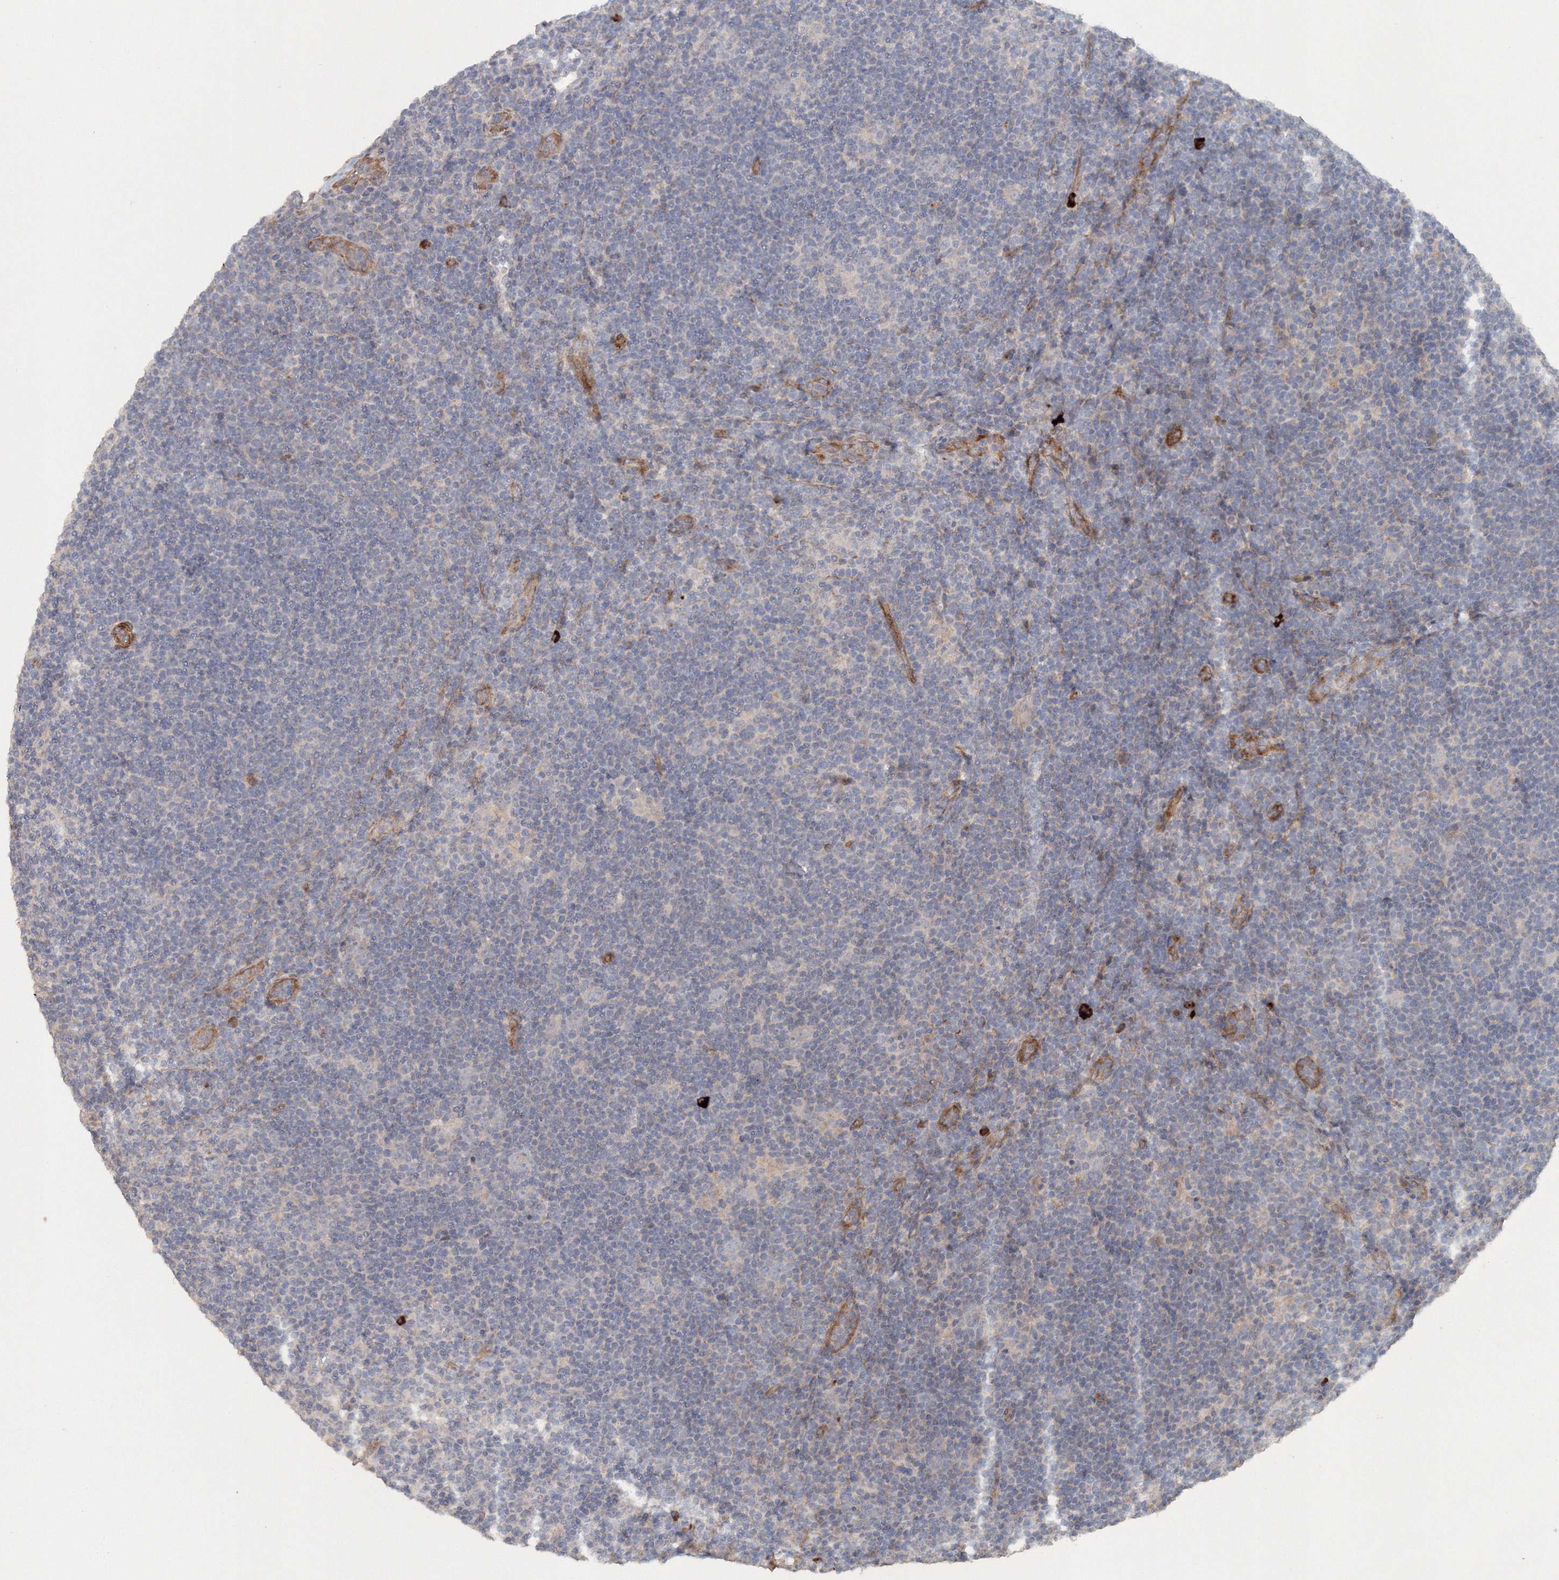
{"staining": {"intensity": "negative", "quantity": "none", "location": "none"}, "tissue": "lymphoma", "cell_type": "Tumor cells", "image_type": "cancer", "snomed": [{"axis": "morphology", "description": "Hodgkin's disease, NOS"}, {"axis": "topography", "description": "Lymph node"}], "caption": "DAB immunohistochemical staining of human lymphoma exhibits no significant expression in tumor cells.", "gene": "NALF2", "patient": {"sex": "female", "age": 57}}